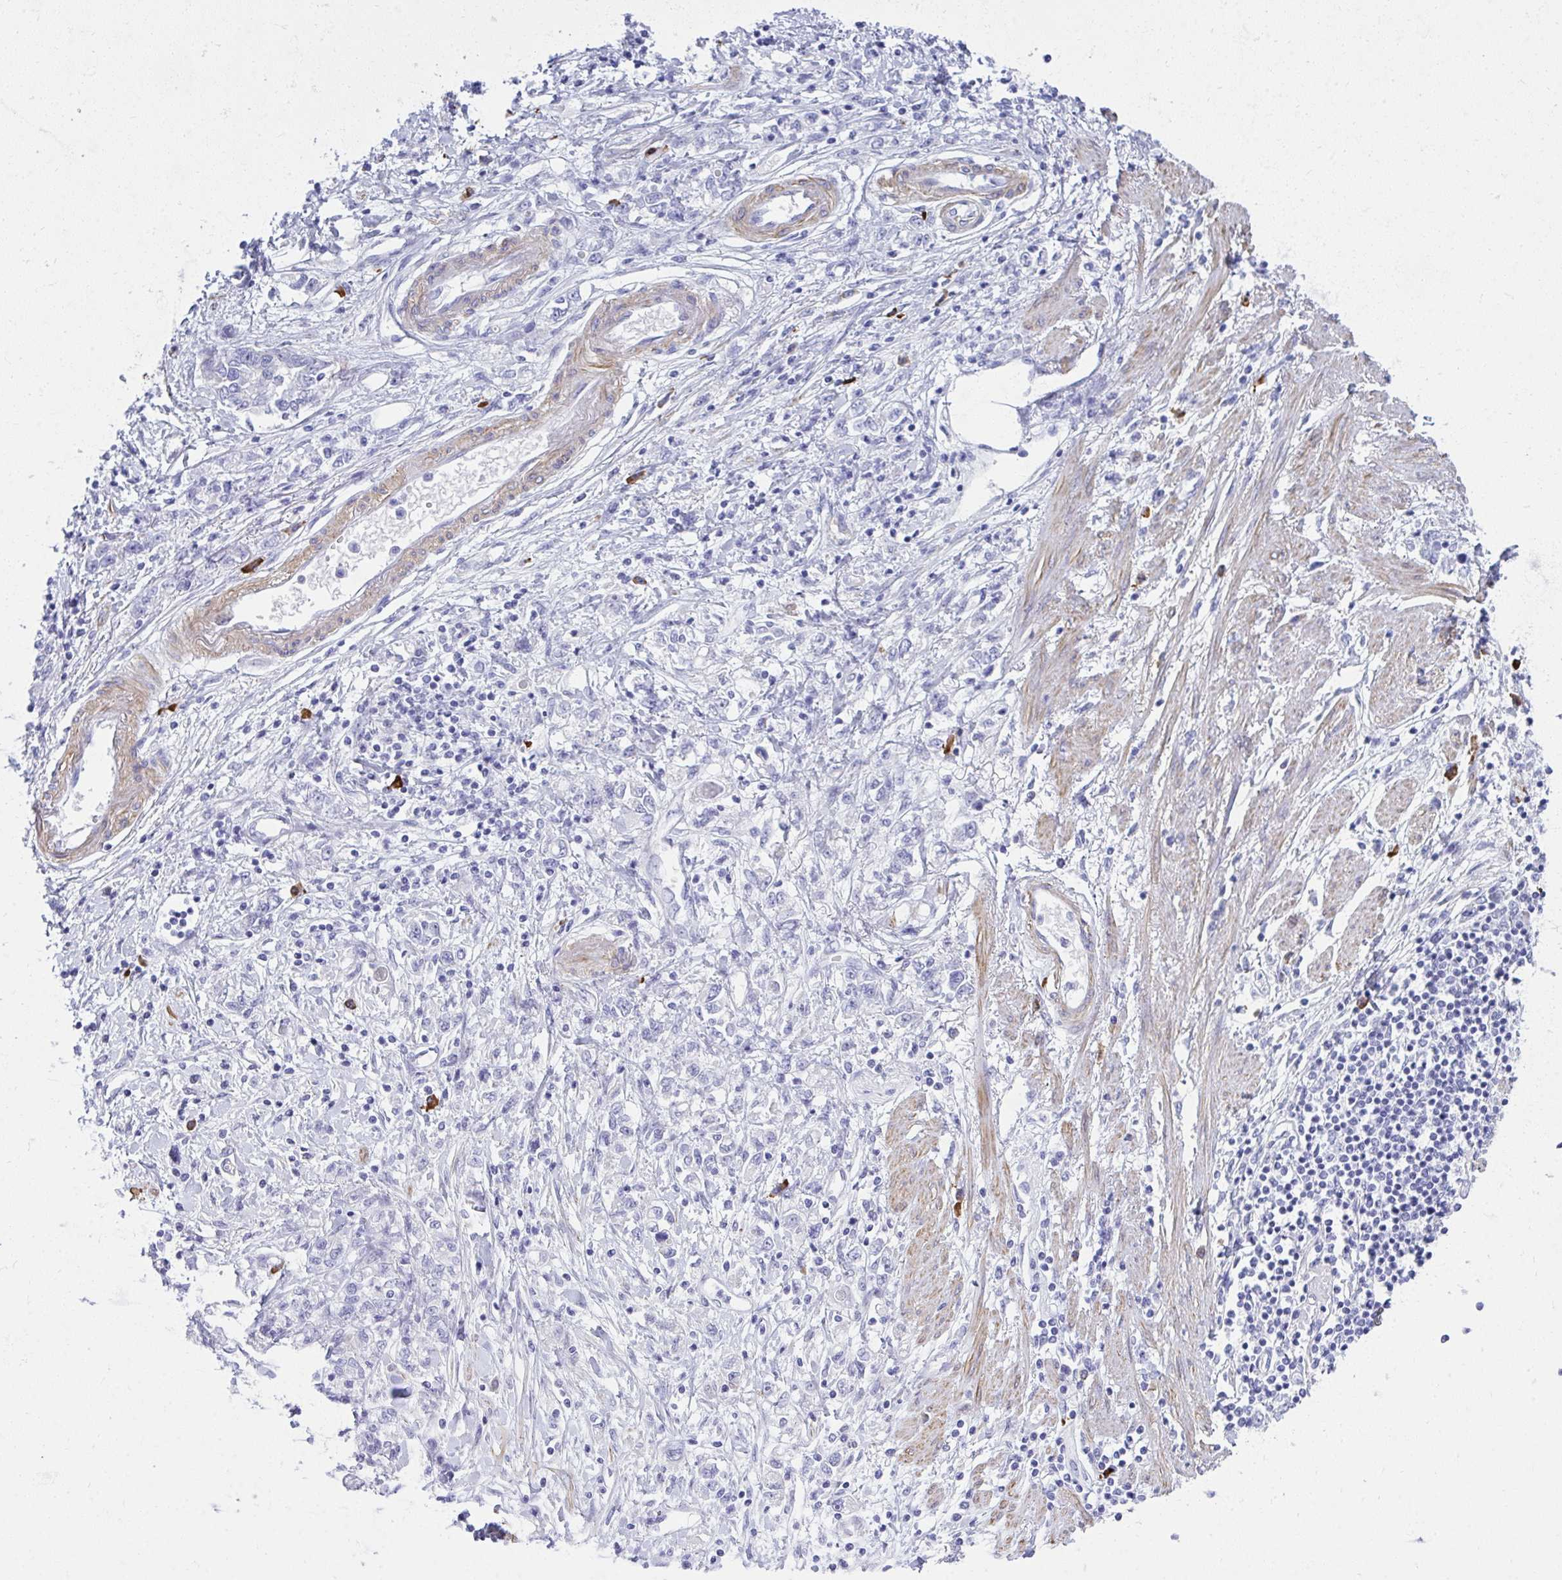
{"staining": {"intensity": "negative", "quantity": "none", "location": "none"}, "tissue": "stomach cancer", "cell_type": "Tumor cells", "image_type": "cancer", "snomed": [{"axis": "morphology", "description": "Adenocarcinoma, NOS"}, {"axis": "topography", "description": "Stomach"}], "caption": "Immunohistochemistry (IHC) photomicrograph of neoplastic tissue: stomach adenocarcinoma stained with DAB shows no significant protein positivity in tumor cells.", "gene": "PUS7L", "patient": {"sex": "female", "age": 76}}